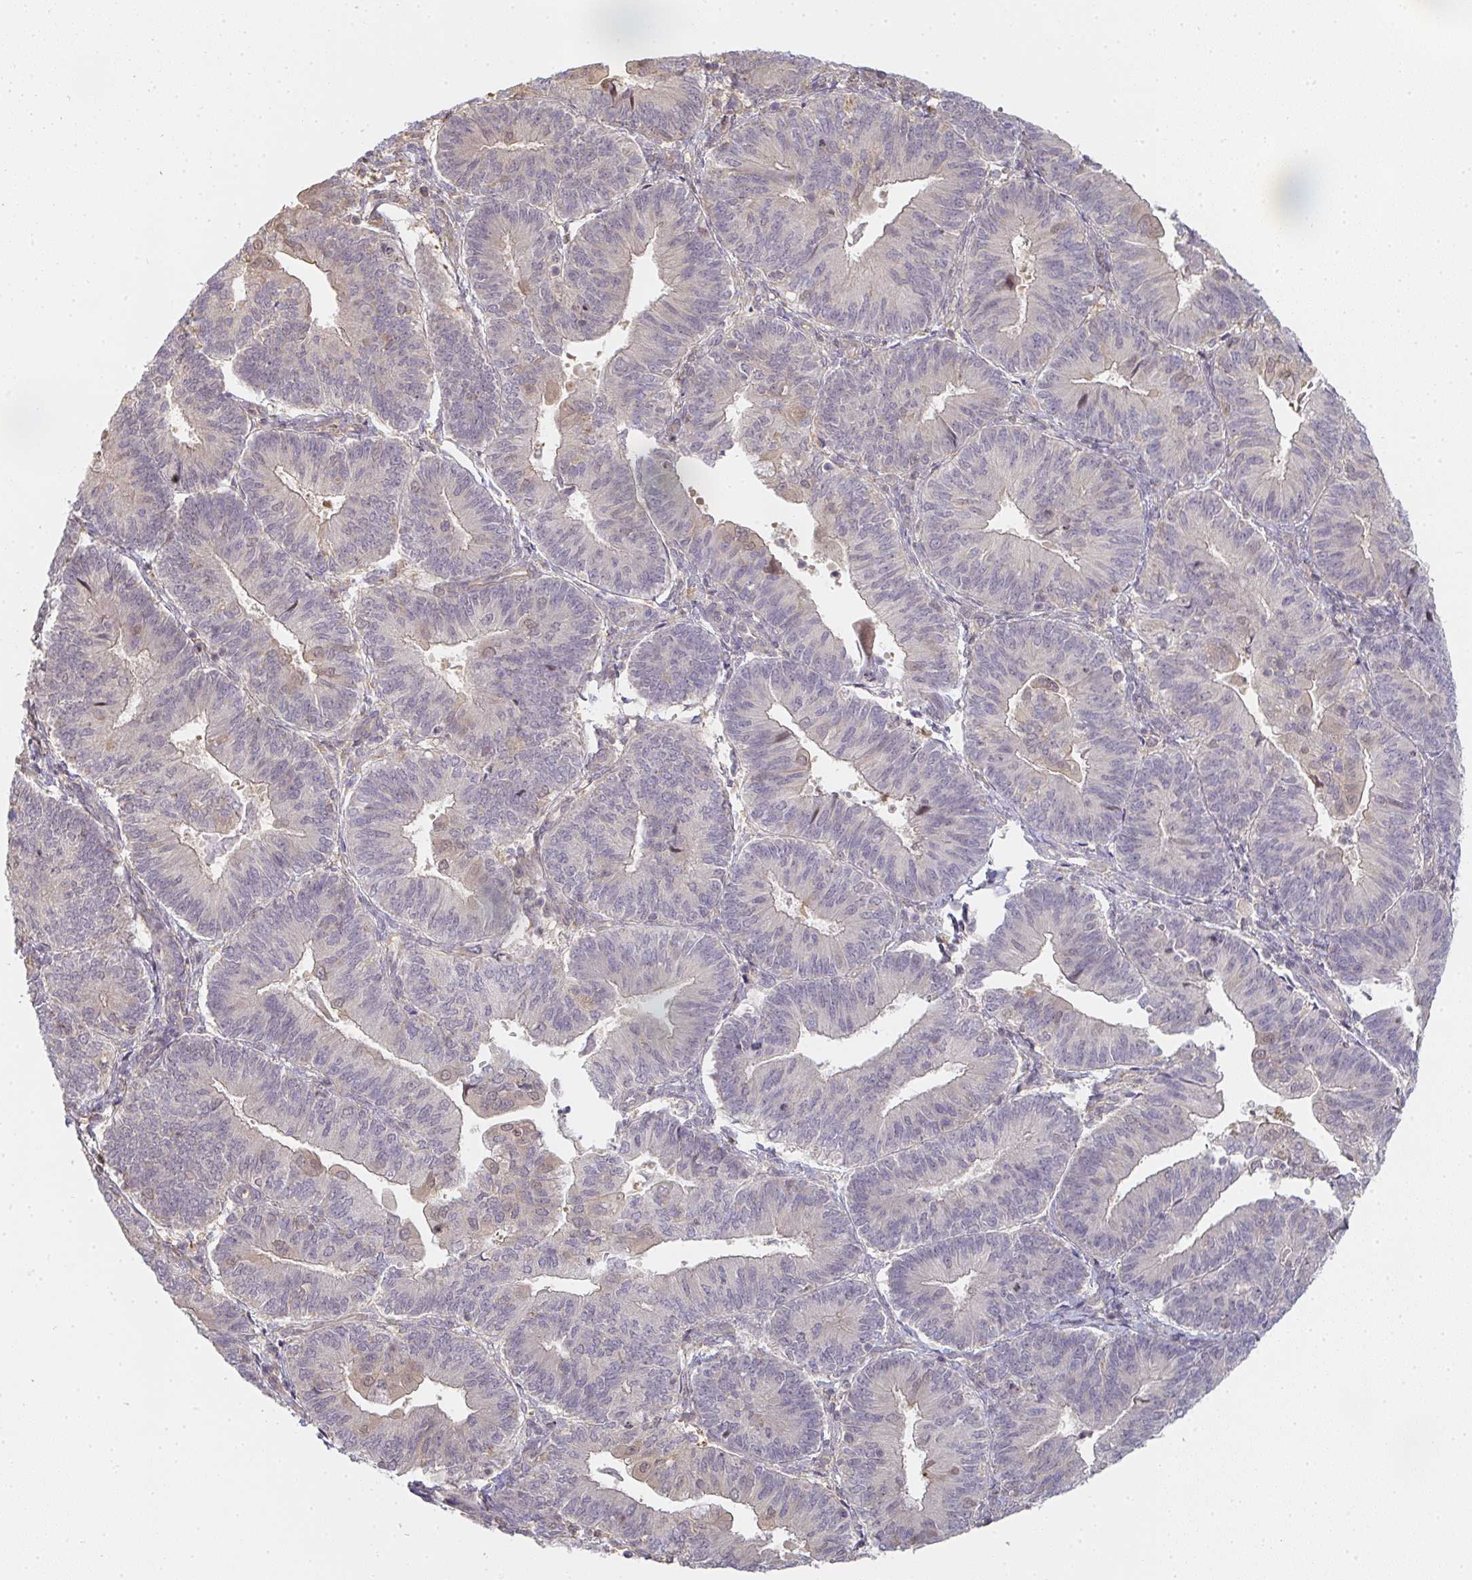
{"staining": {"intensity": "weak", "quantity": "<25%", "location": "cytoplasmic/membranous"}, "tissue": "endometrial cancer", "cell_type": "Tumor cells", "image_type": "cancer", "snomed": [{"axis": "morphology", "description": "Adenocarcinoma, NOS"}, {"axis": "topography", "description": "Endometrium"}], "caption": "Micrograph shows no significant protein staining in tumor cells of endometrial cancer (adenocarcinoma).", "gene": "GSDMB", "patient": {"sex": "female", "age": 65}}